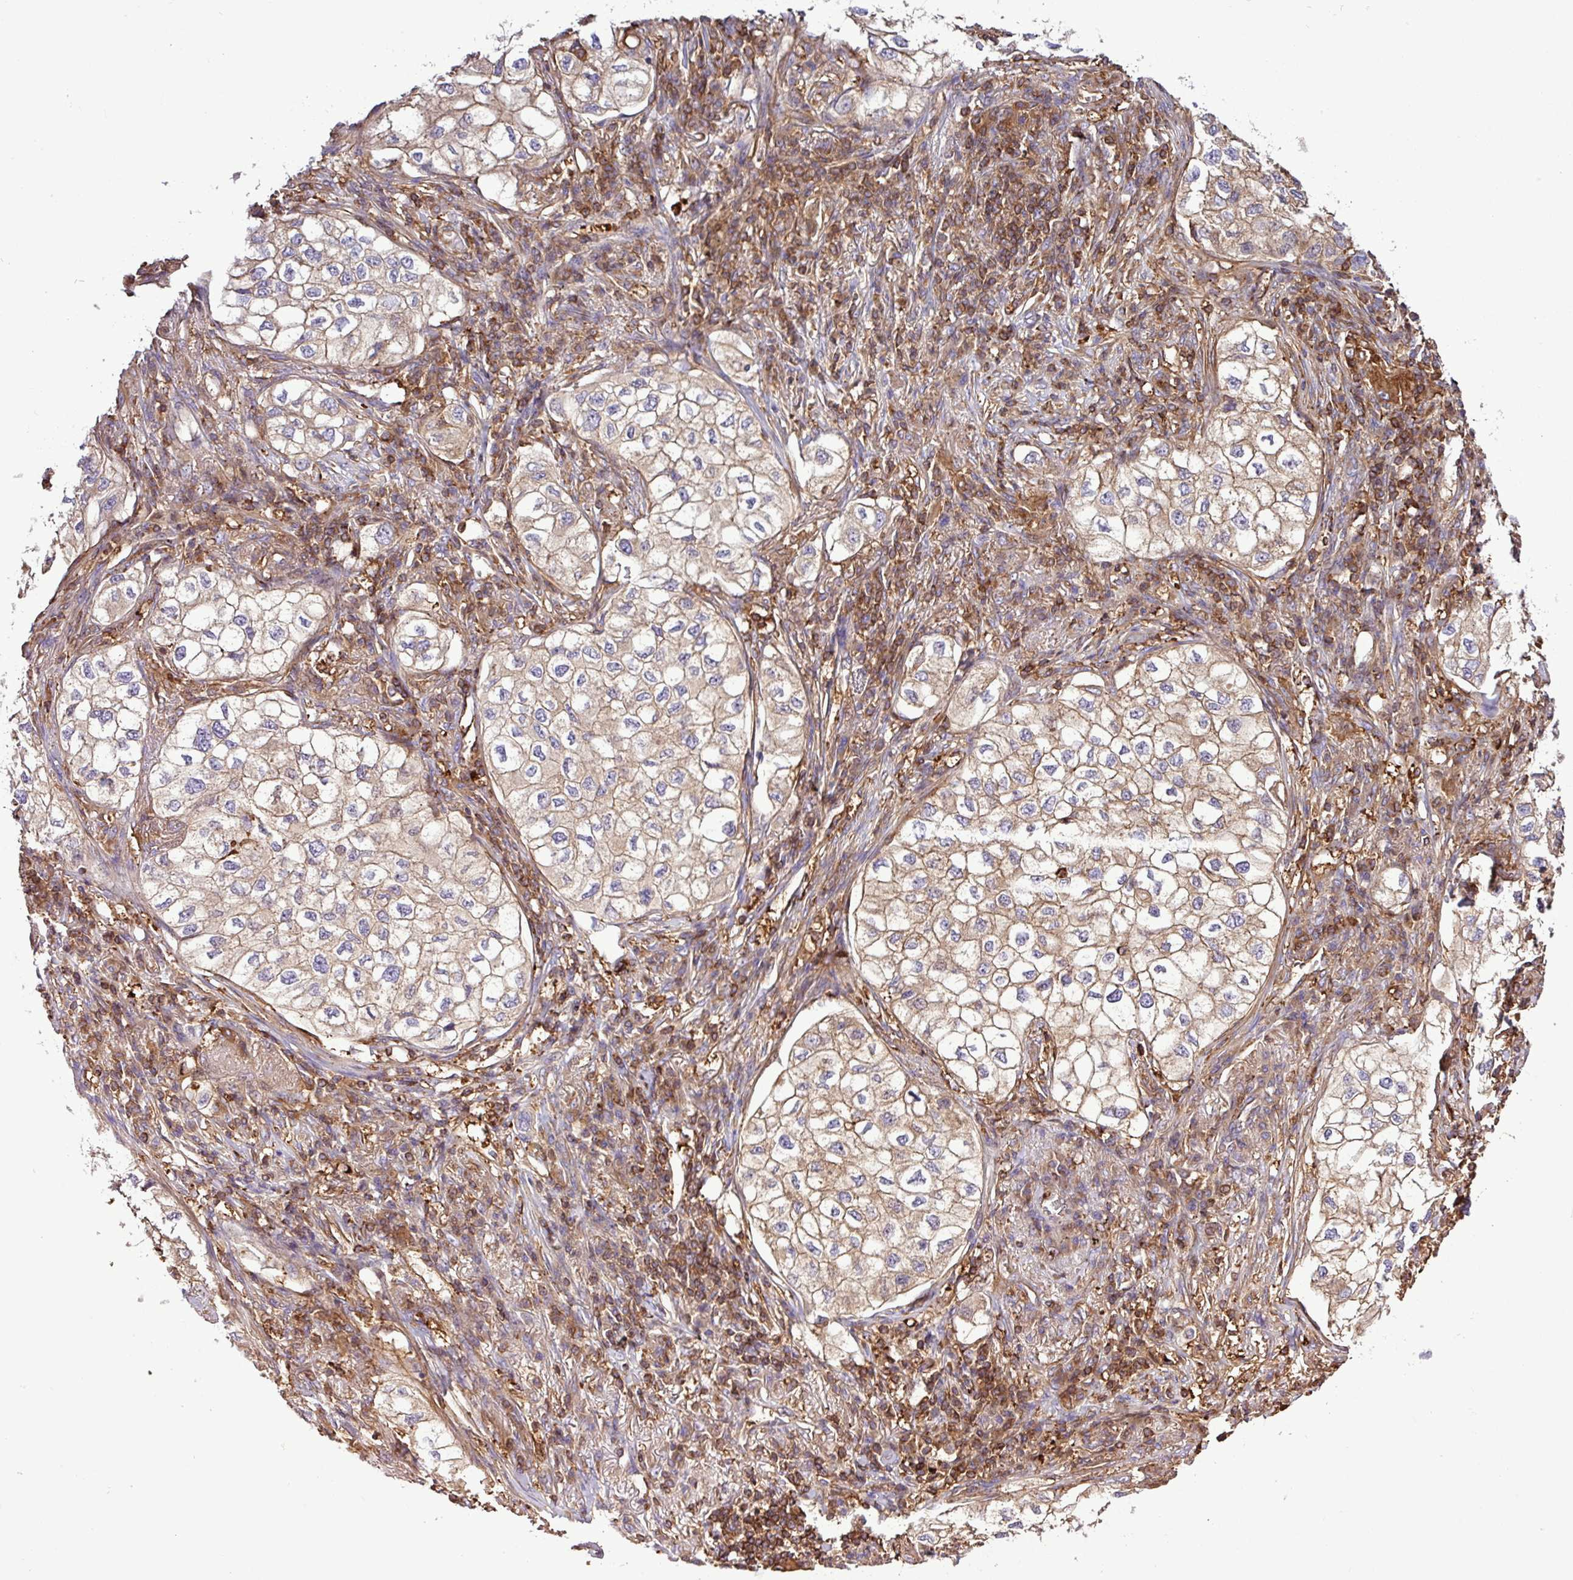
{"staining": {"intensity": "weak", "quantity": "<25%", "location": "cytoplasmic/membranous"}, "tissue": "lung cancer", "cell_type": "Tumor cells", "image_type": "cancer", "snomed": [{"axis": "morphology", "description": "Adenocarcinoma, NOS"}, {"axis": "topography", "description": "Lung"}], "caption": "This image is of lung cancer stained with immunohistochemistry (IHC) to label a protein in brown with the nuclei are counter-stained blue. There is no expression in tumor cells. (Stains: DAB immunohistochemistry (IHC) with hematoxylin counter stain, Microscopy: brightfield microscopy at high magnification).", "gene": "PGAP6", "patient": {"sex": "male", "age": 63}}